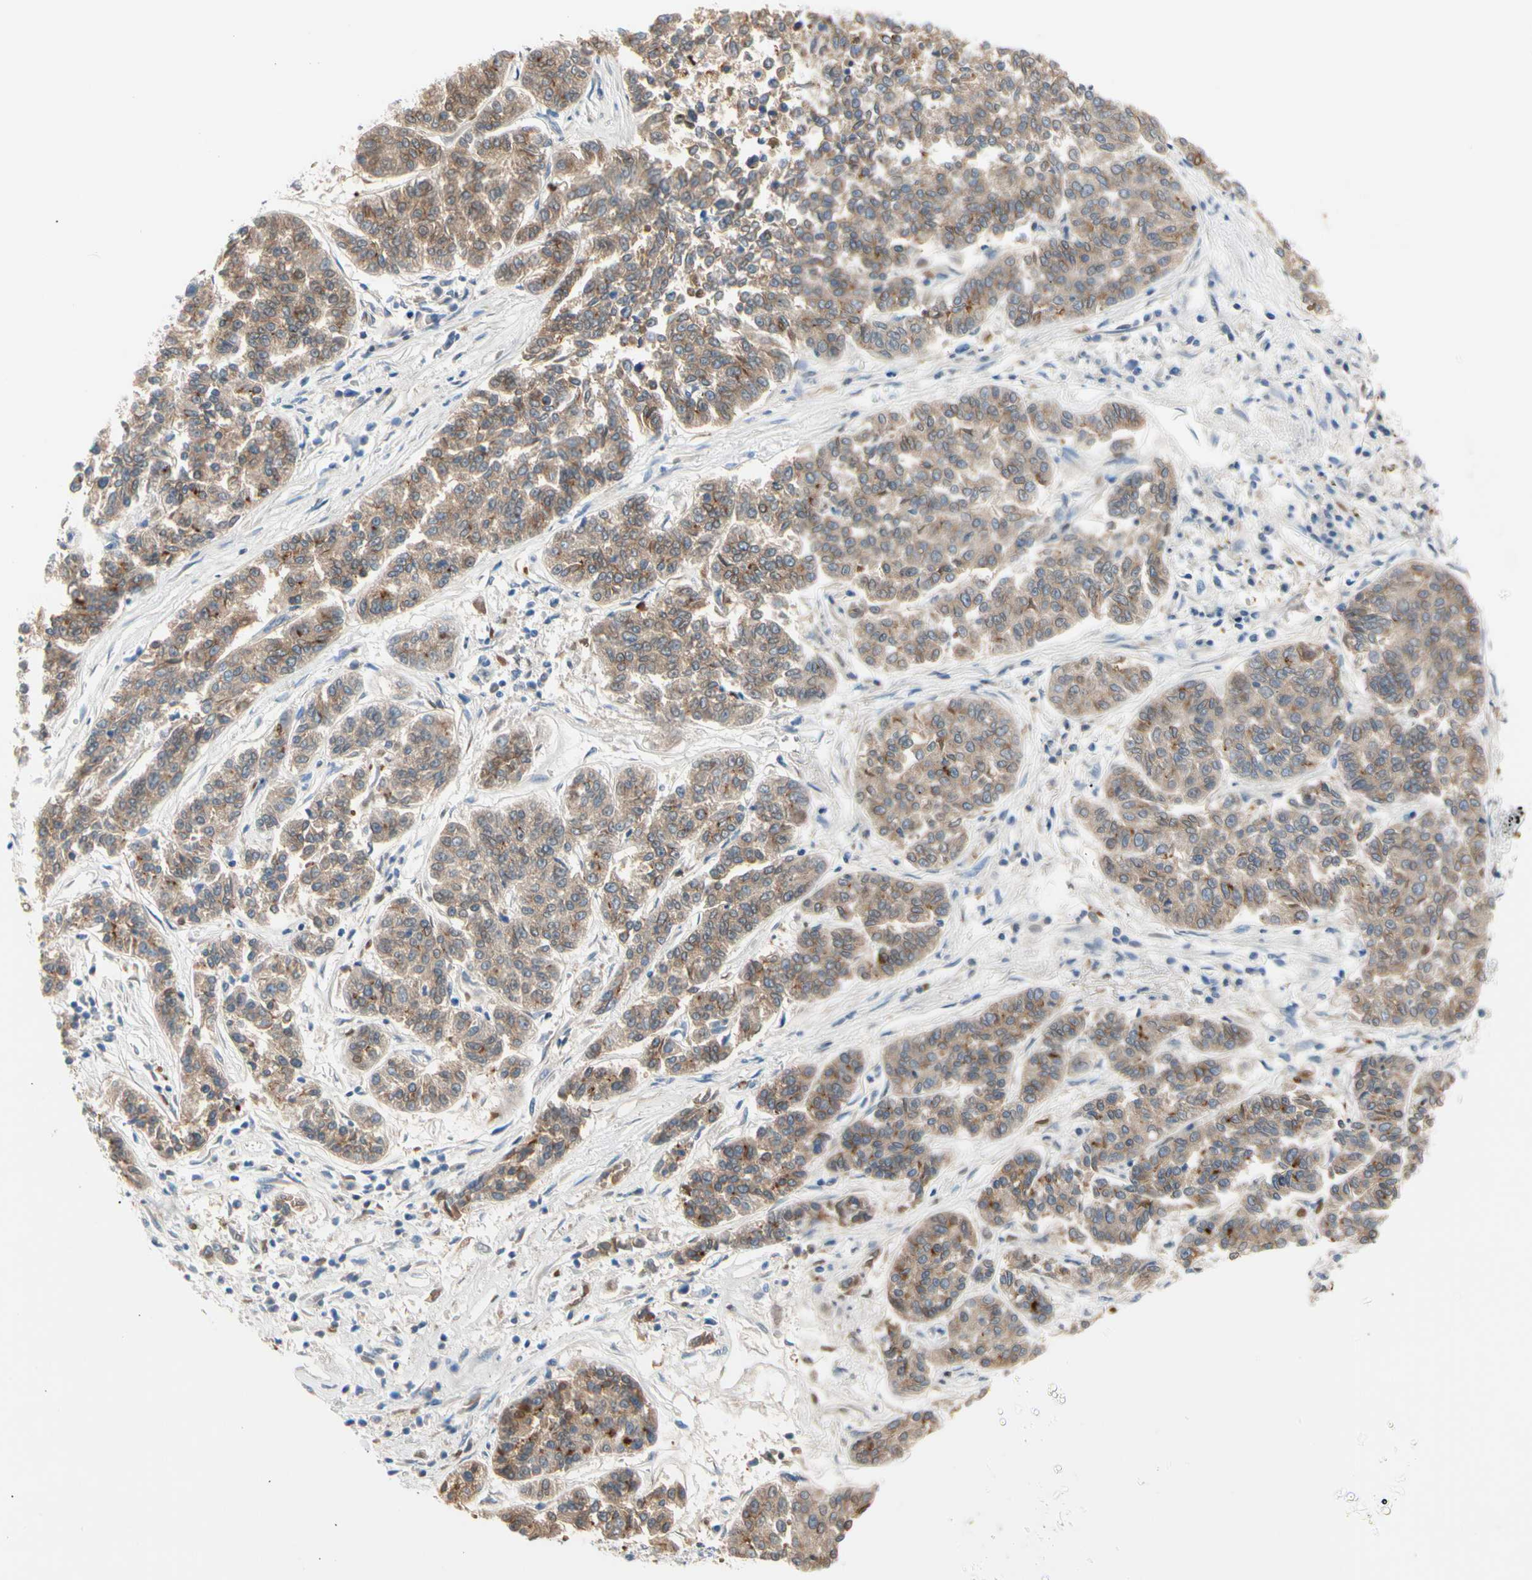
{"staining": {"intensity": "moderate", "quantity": ">75%", "location": "cytoplasmic/membranous"}, "tissue": "lung cancer", "cell_type": "Tumor cells", "image_type": "cancer", "snomed": [{"axis": "morphology", "description": "Adenocarcinoma, NOS"}, {"axis": "topography", "description": "Lung"}], "caption": "There is medium levels of moderate cytoplasmic/membranous staining in tumor cells of adenocarcinoma (lung), as demonstrated by immunohistochemical staining (brown color).", "gene": "MARK1", "patient": {"sex": "male", "age": 84}}